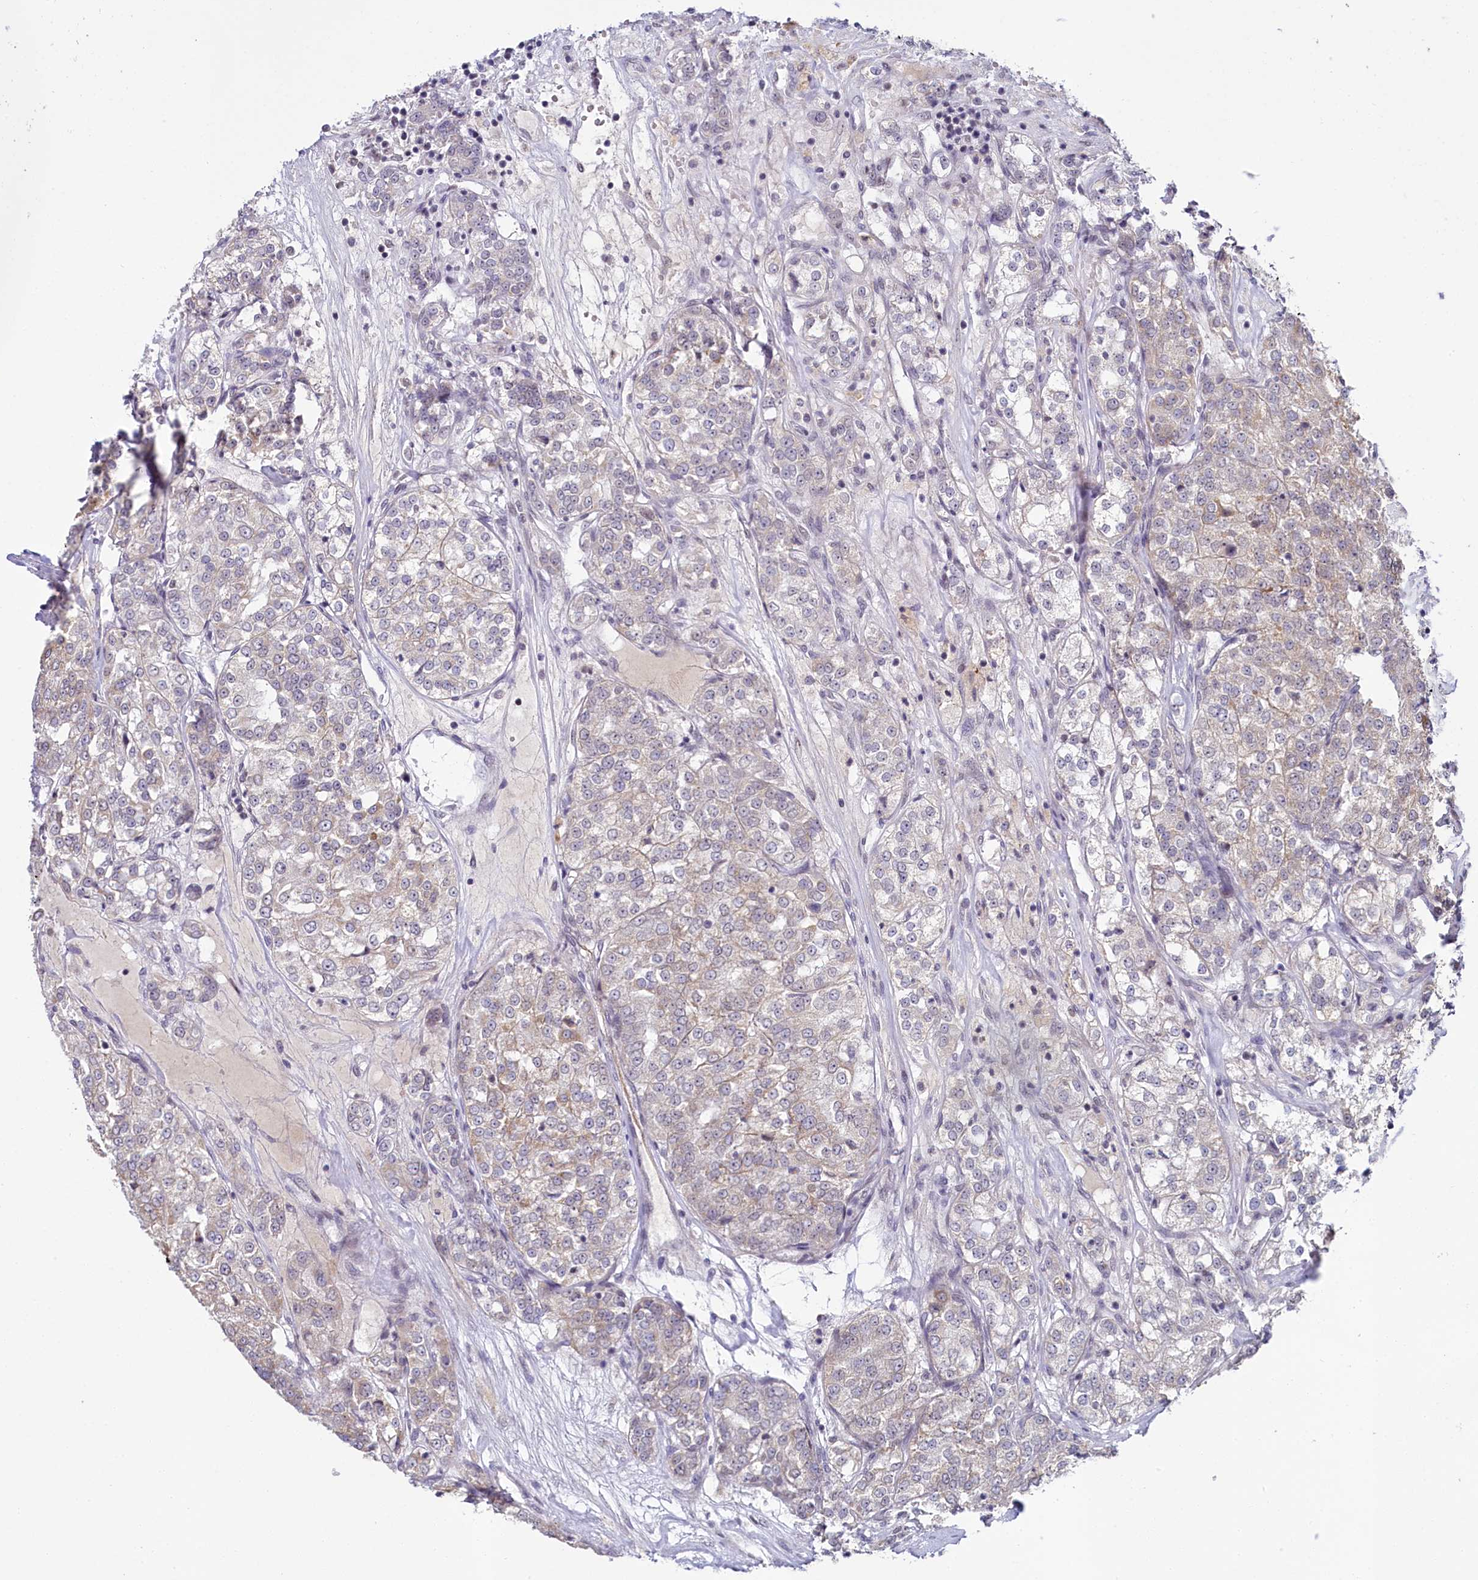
{"staining": {"intensity": "weak", "quantity": "<25%", "location": "cytoplasmic/membranous"}, "tissue": "renal cancer", "cell_type": "Tumor cells", "image_type": "cancer", "snomed": [{"axis": "morphology", "description": "Adenocarcinoma, NOS"}, {"axis": "topography", "description": "Kidney"}], "caption": "Histopathology image shows no protein expression in tumor cells of renal cancer (adenocarcinoma) tissue.", "gene": "PPHLN1", "patient": {"sex": "female", "age": 63}}